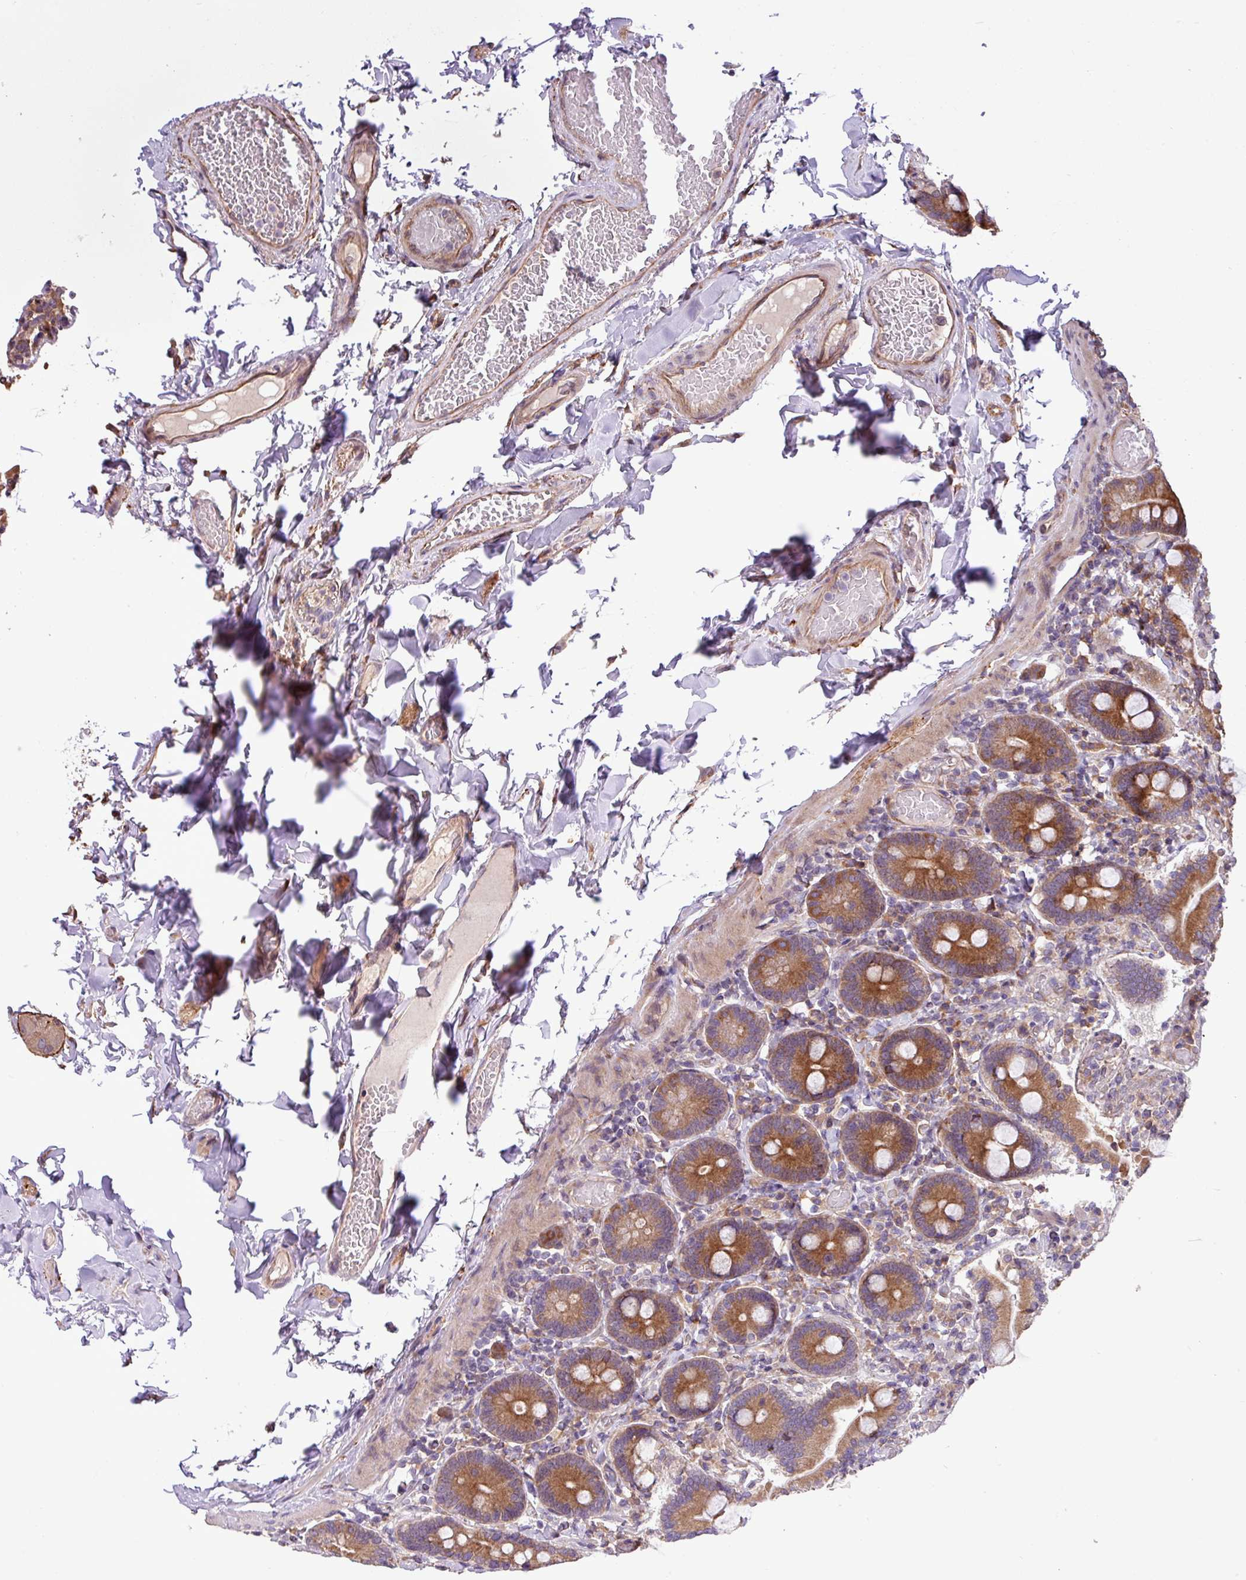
{"staining": {"intensity": "moderate", "quantity": ">75%", "location": "cytoplasmic/membranous"}, "tissue": "duodenum", "cell_type": "Glandular cells", "image_type": "normal", "snomed": [{"axis": "morphology", "description": "Normal tissue, NOS"}, {"axis": "topography", "description": "Duodenum"}], "caption": "The image shows staining of benign duodenum, revealing moderate cytoplasmic/membranous protein staining (brown color) within glandular cells. The staining is performed using DAB brown chromogen to label protein expression. The nuclei are counter-stained blue using hematoxylin.", "gene": "MEGF6", "patient": {"sex": "male", "age": 55}}